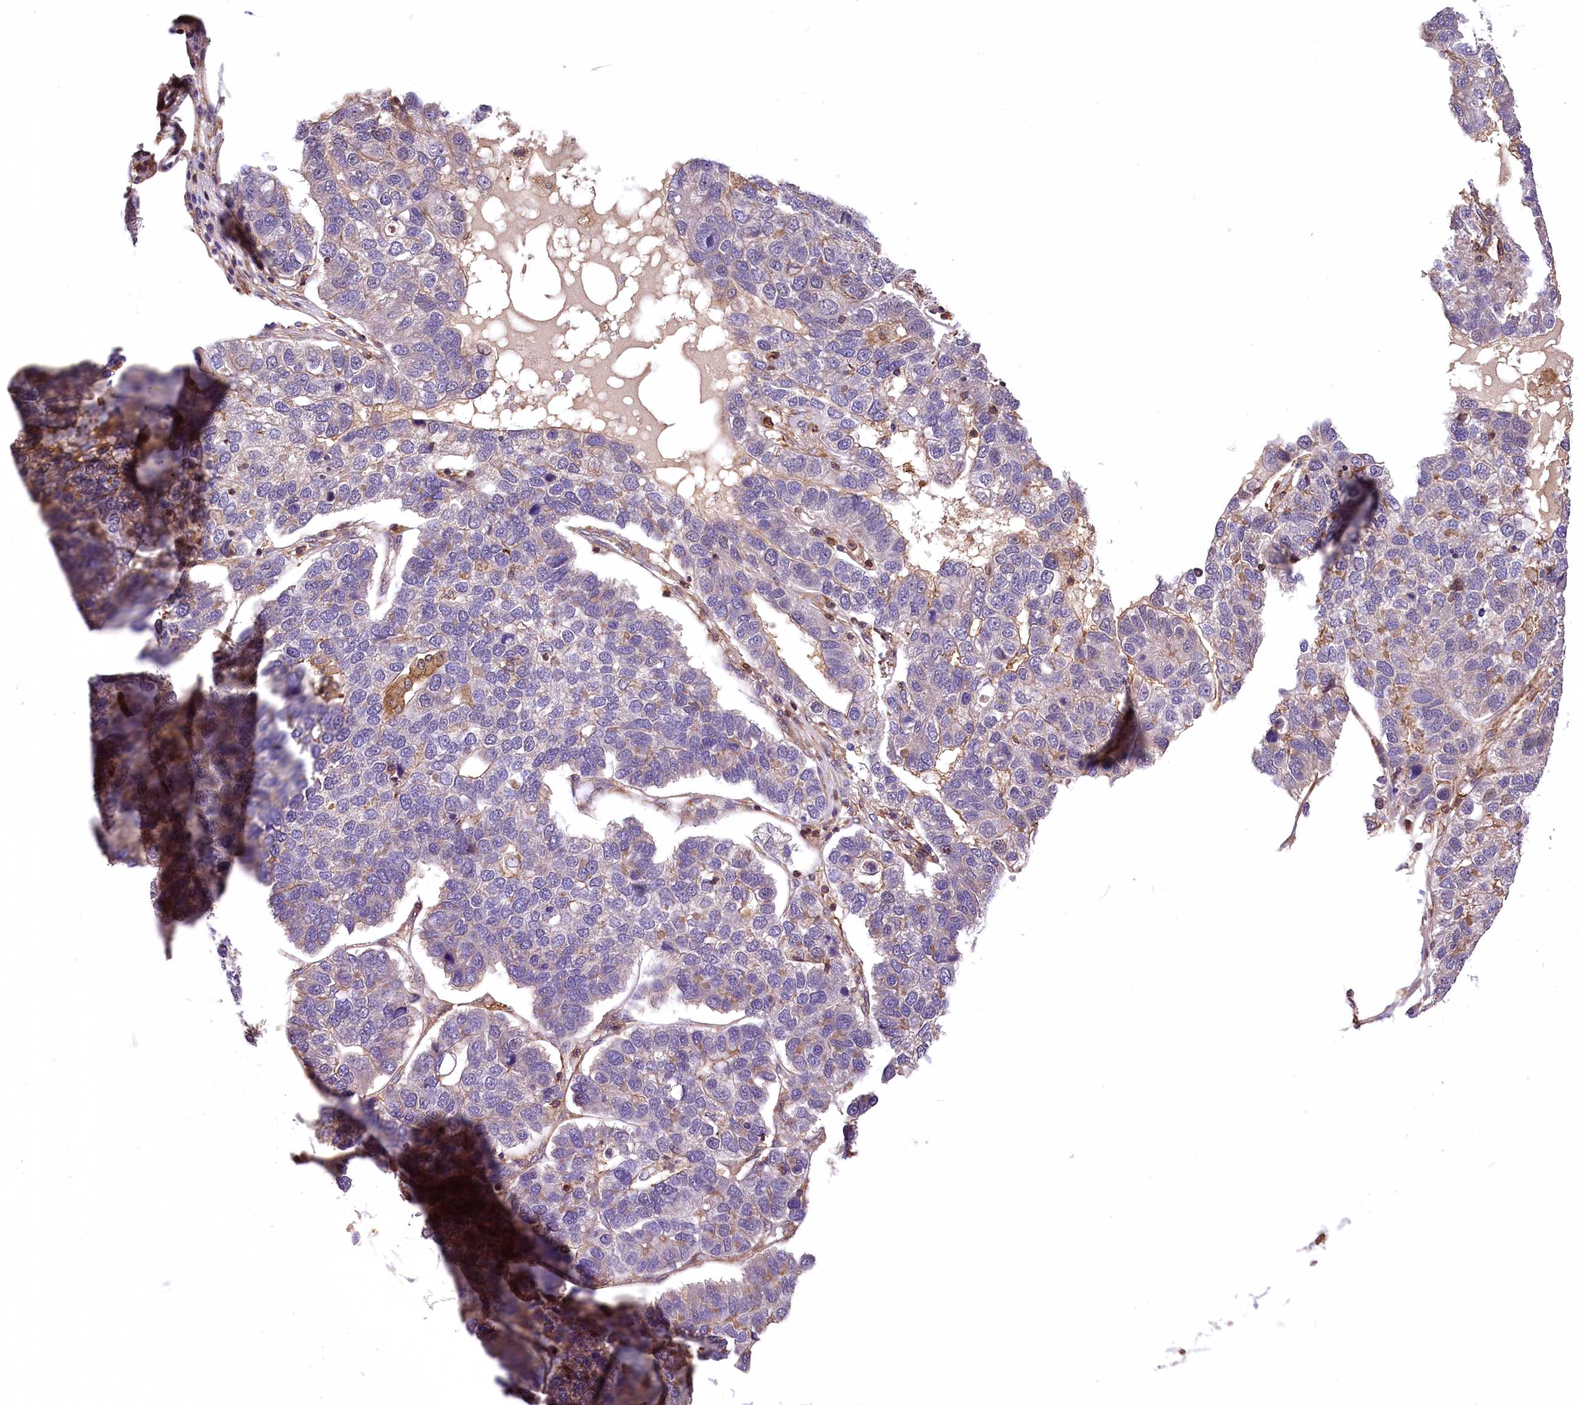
{"staining": {"intensity": "negative", "quantity": "none", "location": "none"}, "tissue": "pancreatic cancer", "cell_type": "Tumor cells", "image_type": "cancer", "snomed": [{"axis": "morphology", "description": "Adenocarcinoma, NOS"}, {"axis": "topography", "description": "Pancreas"}], "caption": "Immunohistochemistry (IHC) histopathology image of pancreatic cancer (adenocarcinoma) stained for a protein (brown), which demonstrates no expression in tumor cells. (Immunohistochemistry, brightfield microscopy, high magnification).", "gene": "DPP3", "patient": {"sex": "female", "age": 61}}